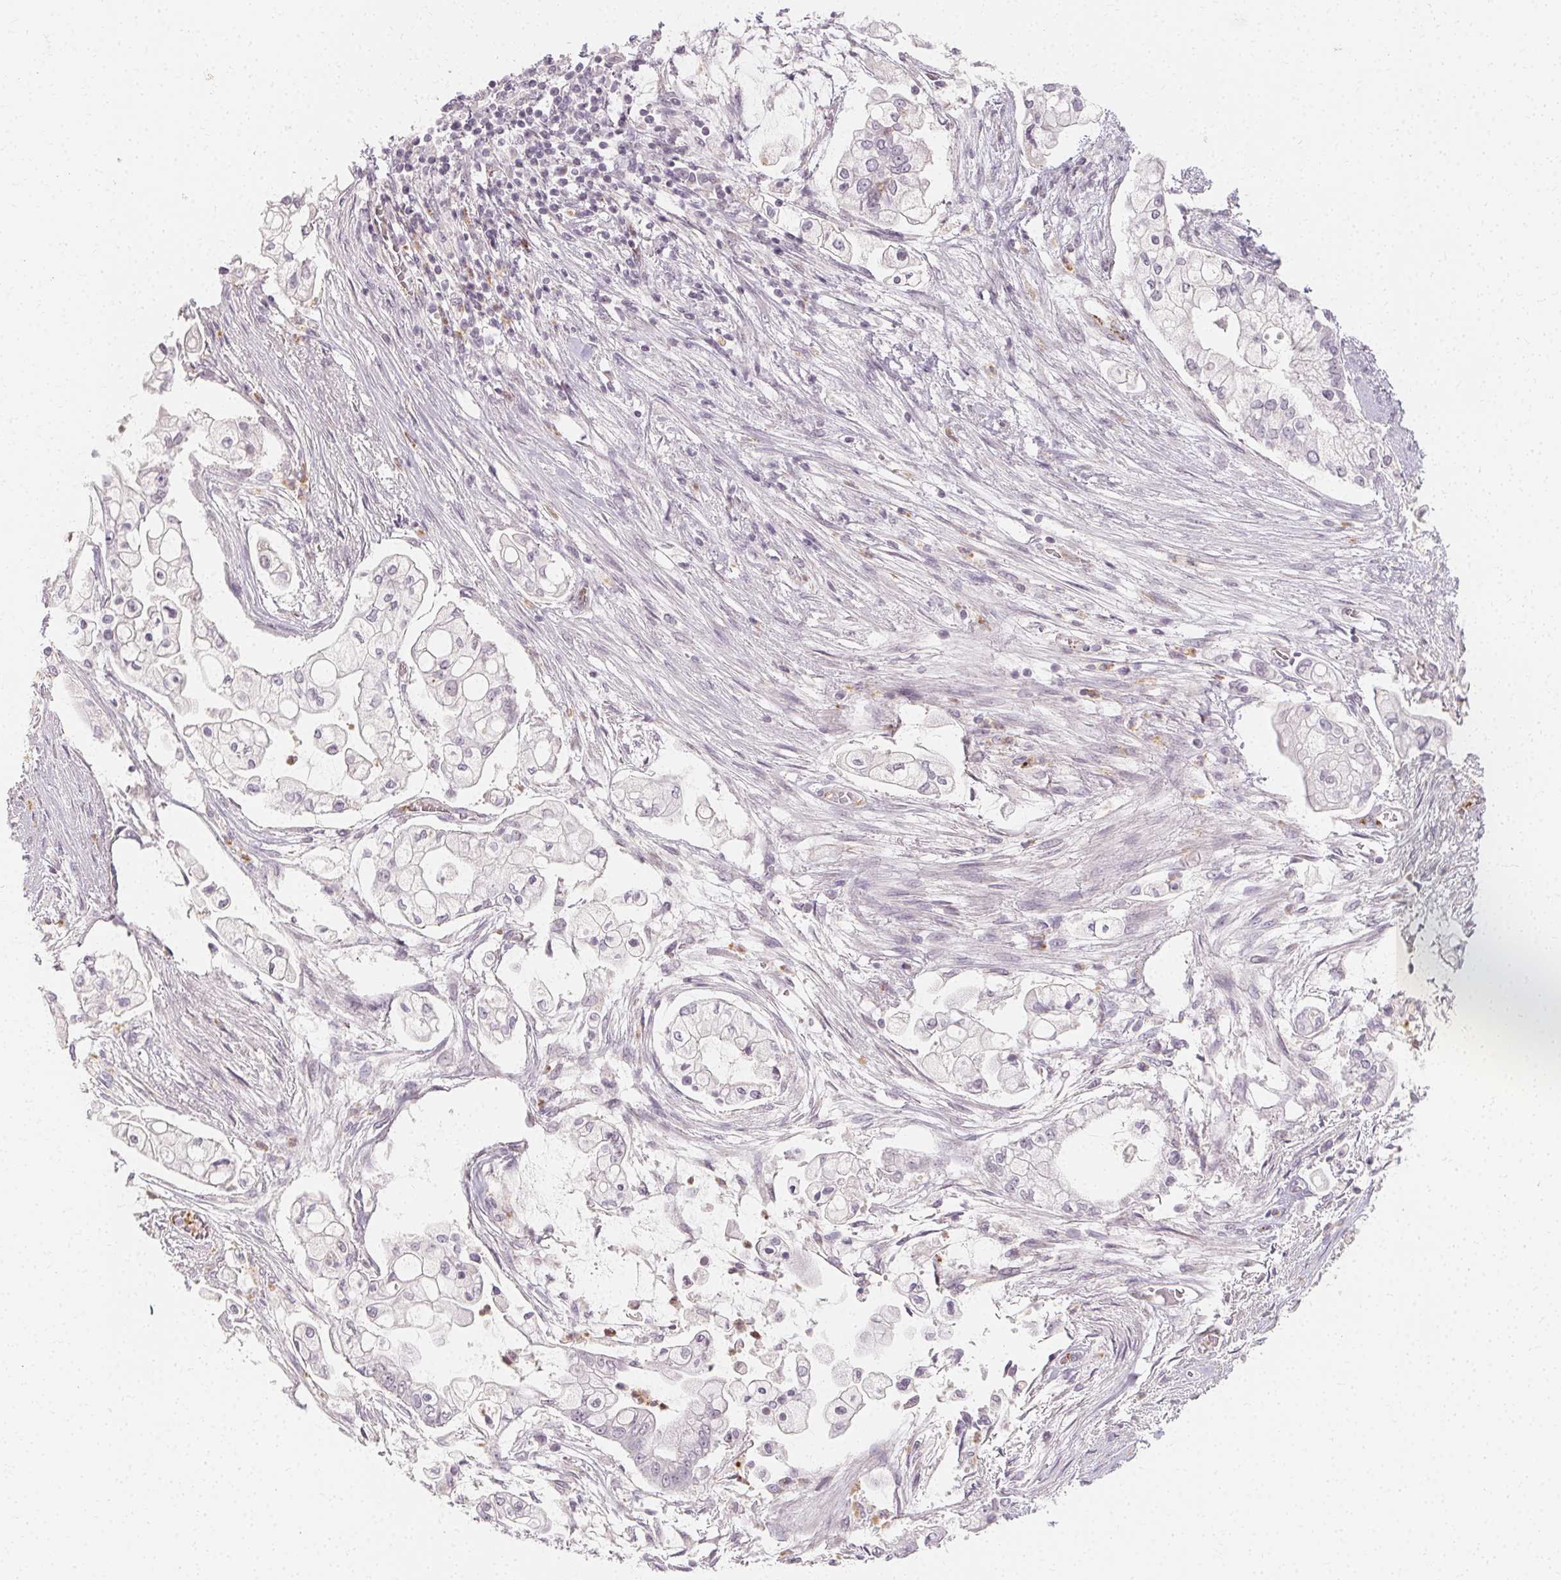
{"staining": {"intensity": "negative", "quantity": "none", "location": "none"}, "tissue": "pancreatic cancer", "cell_type": "Tumor cells", "image_type": "cancer", "snomed": [{"axis": "morphology", "description": "Adenocarcinoma, NOS"}, {"axis": "topography", "description": "Pancreas"}], "caption": "Photomicrograph shows no protein positivity in tumor cells of pancreatic cancer (adenocarcinoma) tissue.", "gene": "CLCNKB", "patient": {"sex": "female", "age": 69}}